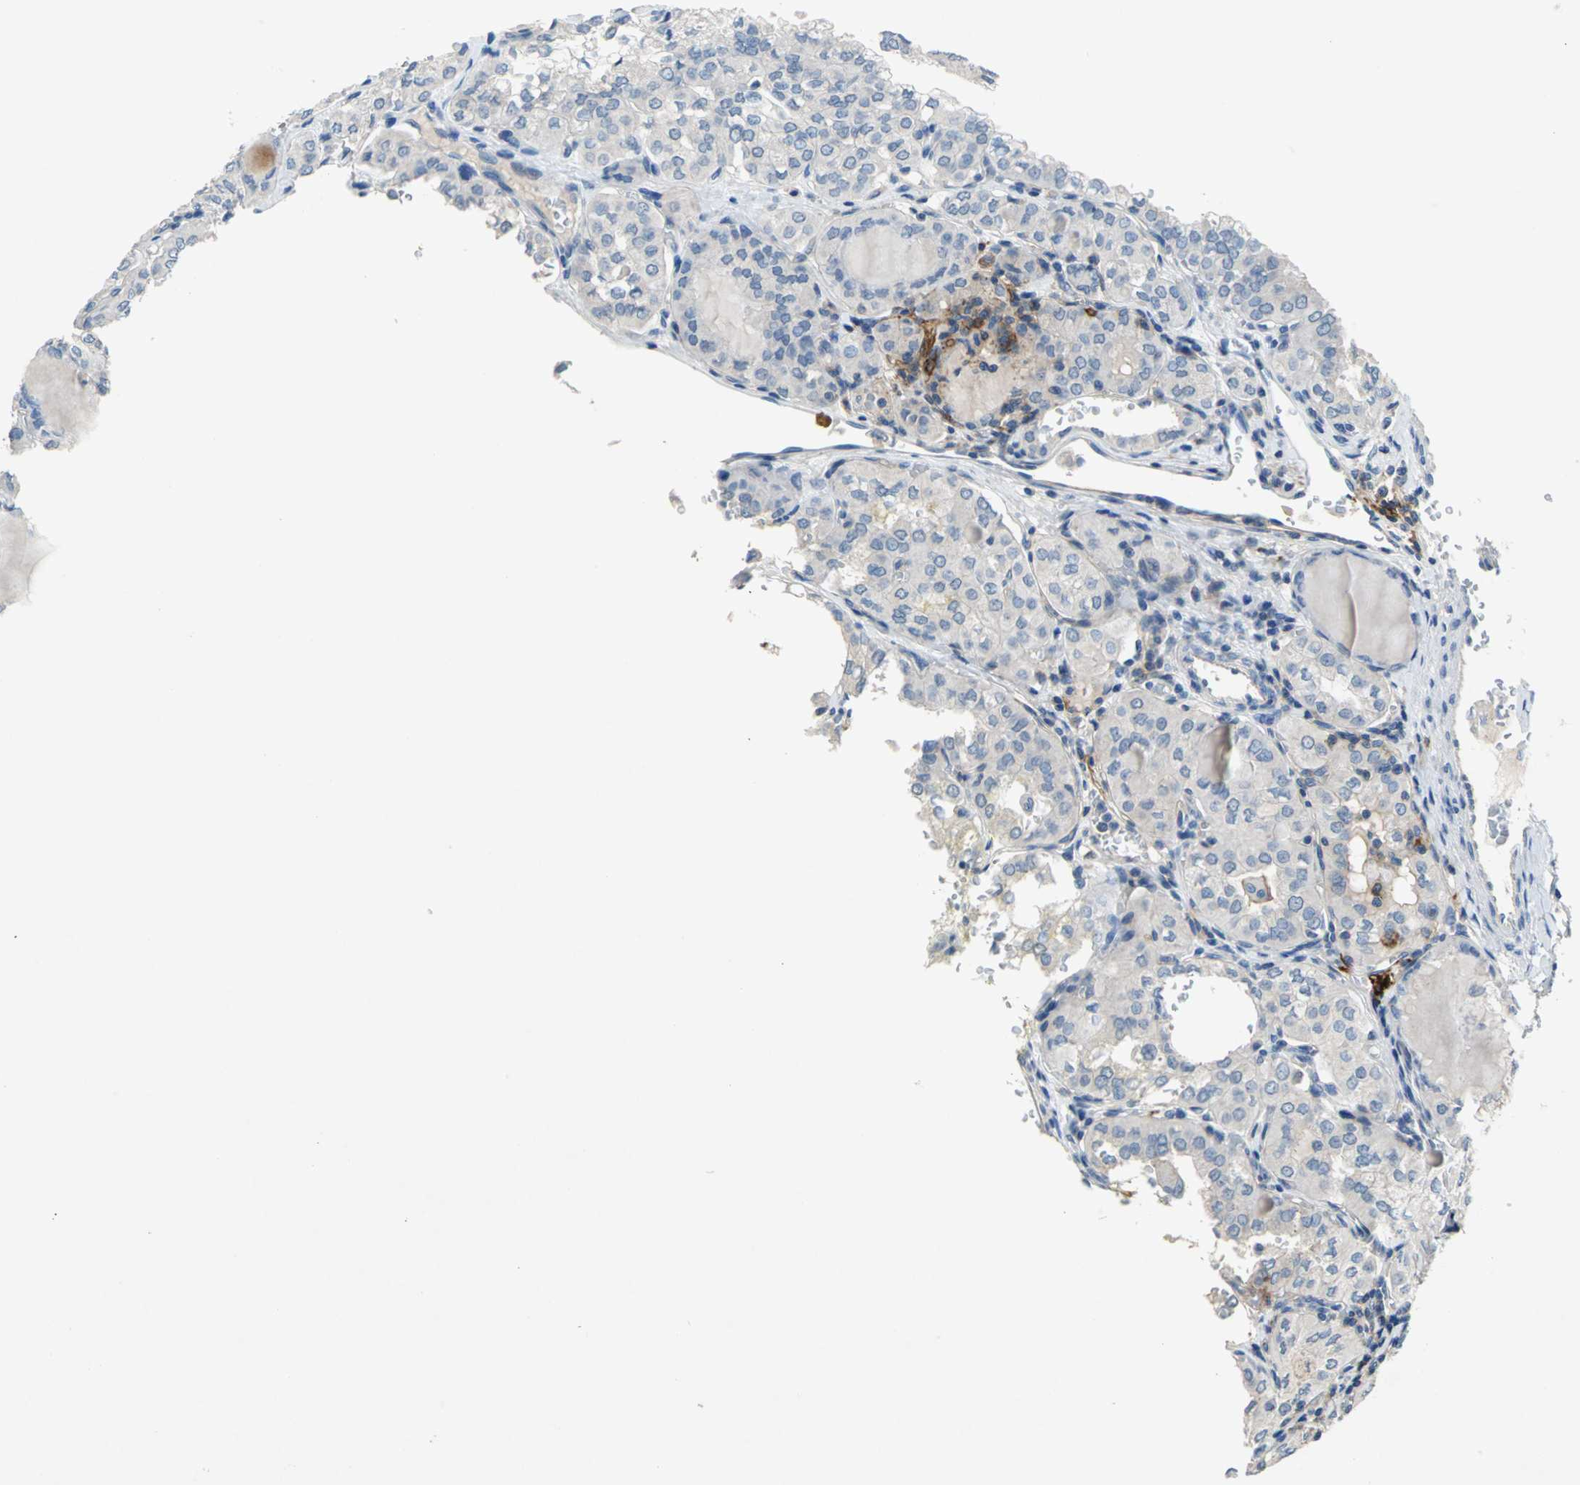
{"staining": {"intensity": "weak", "quantity": "25%-75%", "location": "cytoplasmic/membranous"}, "tissue": "thyroid cancer", "cell_type": "Tumor cells", "image_type": "cancer", "snomed": [{"axis": "morphology", "description": "Papillary adenocarcinoma, NOS"}, {"axis": "topography", "description": "Thyroid gland"}], "caption": "High-power microscopy captured an IHC image of thyroid cancer (papillary adenocarcinoma), revealing weak cytoplasmic/membranous positivity in about 25%-75% of tumor cells. (DAB = brown stain, brightfield microscopy at high magnification).", "gene": "RPS13", "patient": {"sex": "male", "age": 20}}